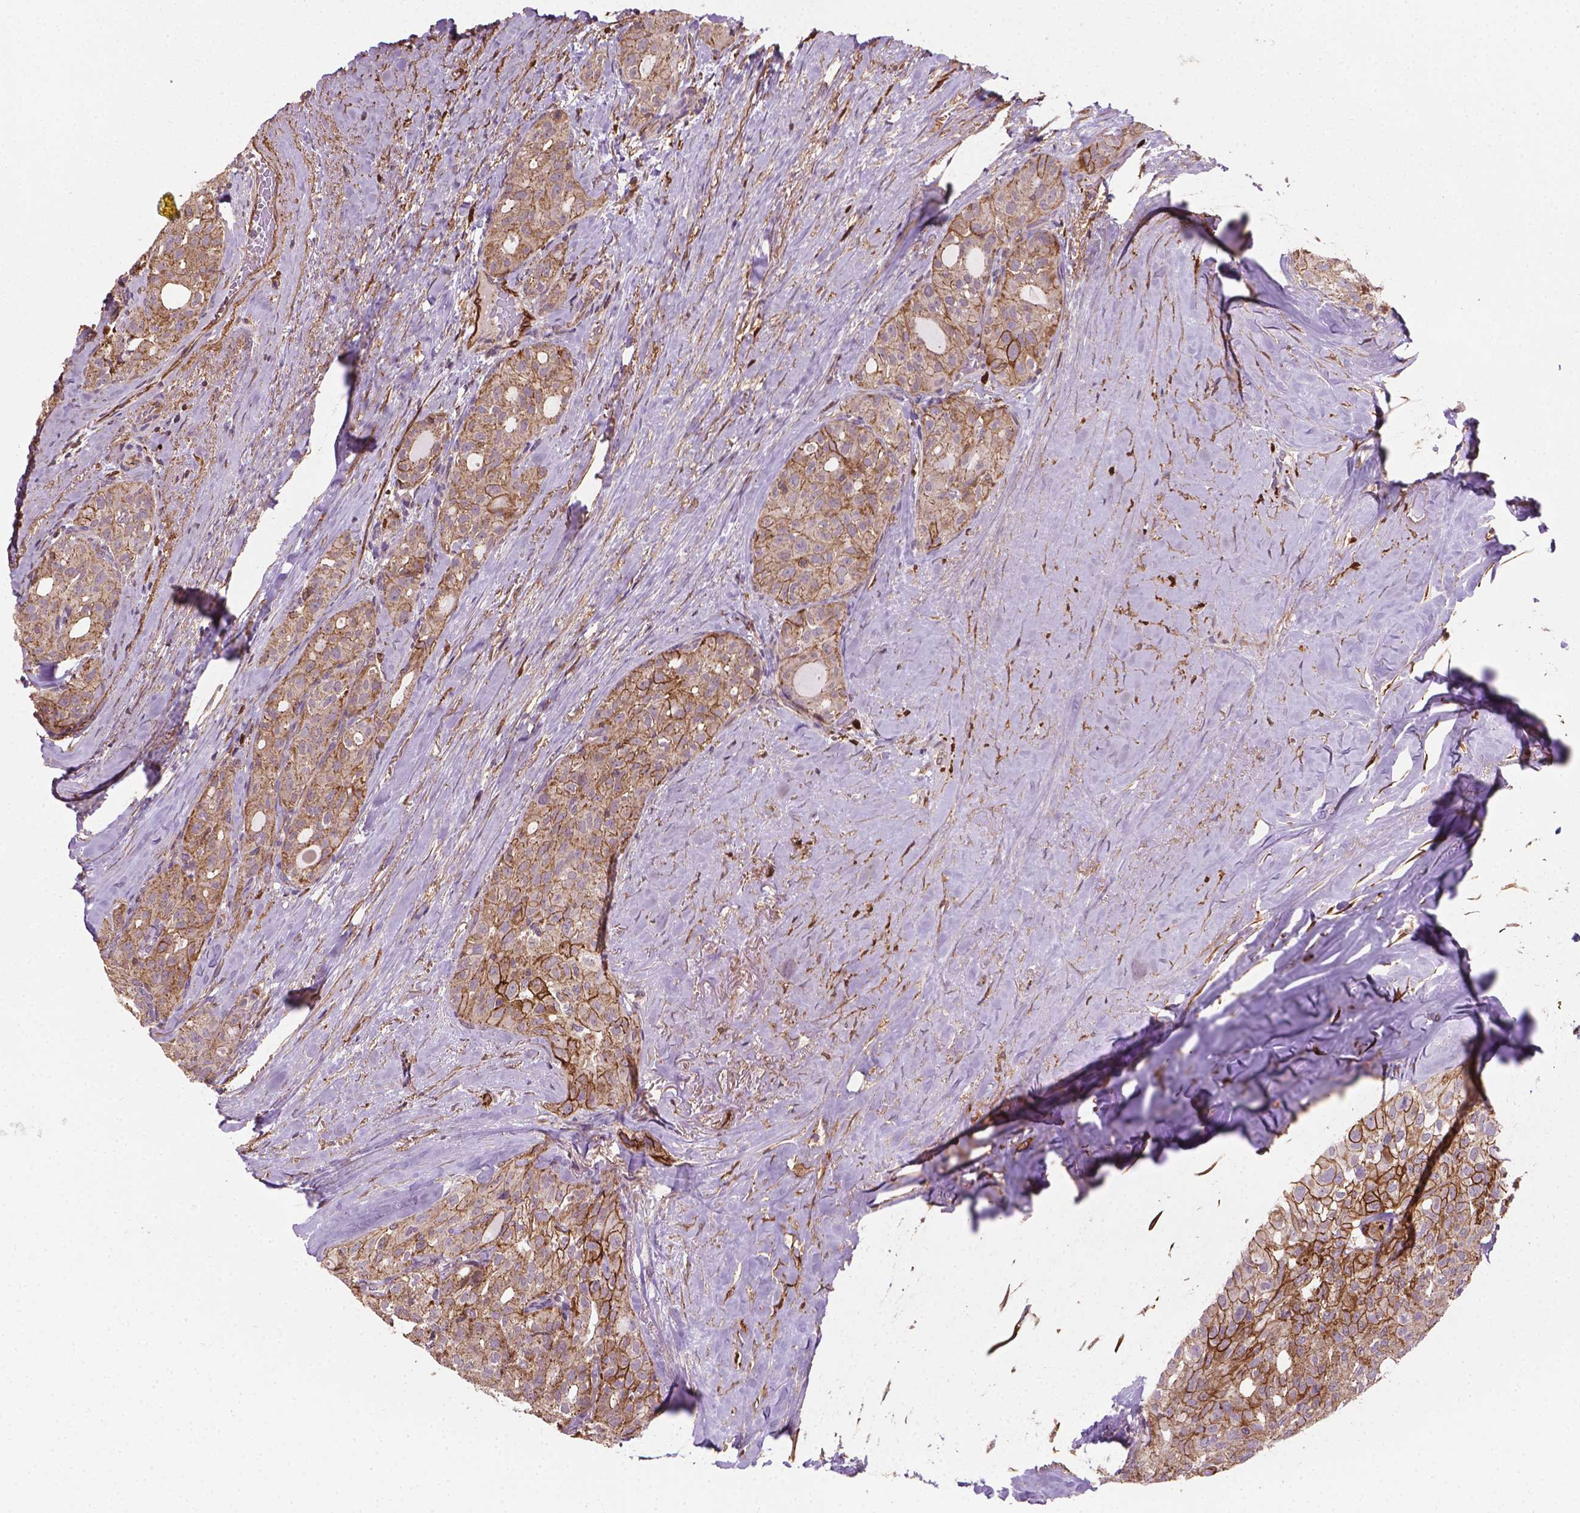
{"staining": {"intensity": "moderate", "quantity": ">75%", "location": "cytoplasmic/membranous"}, "tissue": "thyroid cancer", "cell_type": "Tumor cells", "image_type": "cancer", "snomed": [{"axis": "morphology", "description": "Follicular adenoma carcinoma, NOS"}, {"axis": "topography", "description": "Thyroid gland"}], "caption": "DAB (3,3'-diaminobenzidine) immunohistochemical staining of thyroid follicular adenoma carcinoma shows moderate cytoplasmic/membranous protein staining in approximately >75% of tumor cells.", "gene": "TCAF1", "patient": {"sex": "male", "age": 75}}